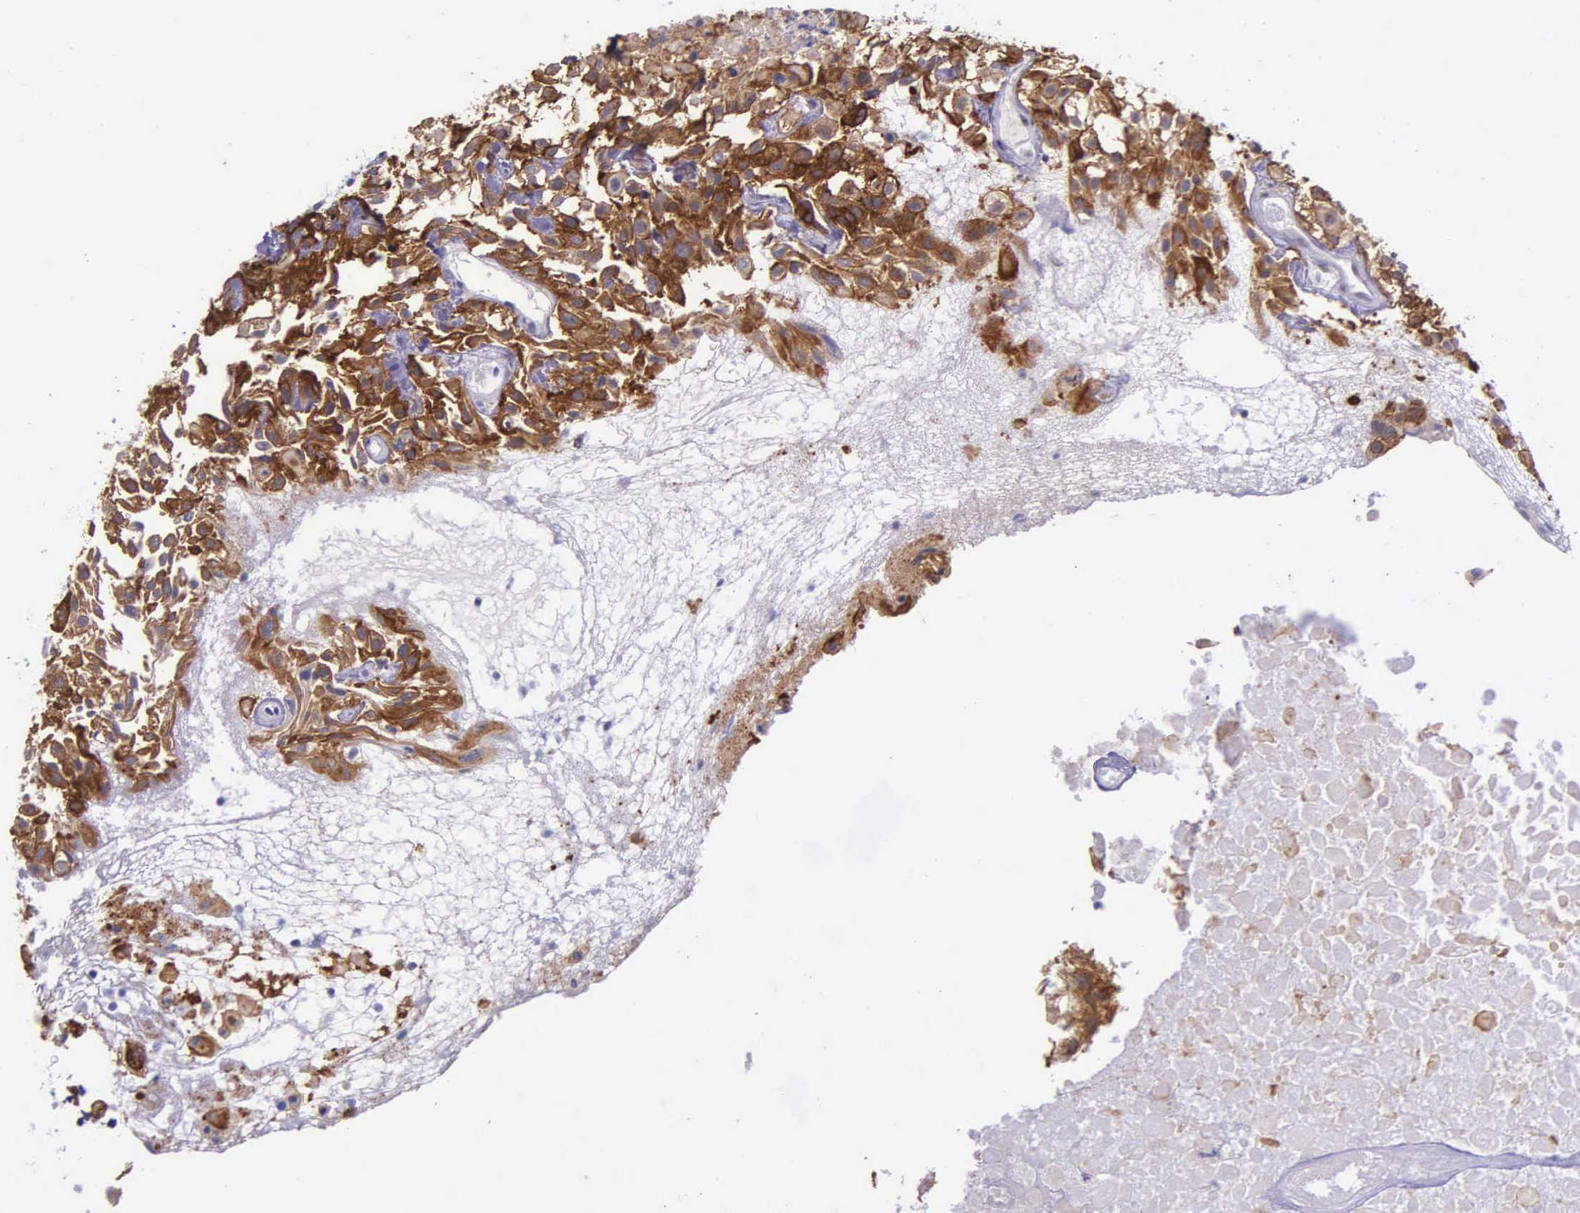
{"staining": {"intensity": "strong", "quantity": ">75%", "location": "cytoplasmic/membranous"}, "tissue": "urothelial cancer", "cell_type": "Tumor cells", "image_type": "cancer", "snomed": [{"axis": "morphology", "description": "Urothelial carcinoma, High grade"}, {"axis": "topography", "description": "Urinary bladder"}], "caption": "There is high levels of strong cytoplasmic/membranous positivity in tumor cells of urothelial cancer, as demonstrated by immunohistochemical staining (brown color).", "gene": "AHNAK2", "patient": {"sex": "male", "age": 56}}